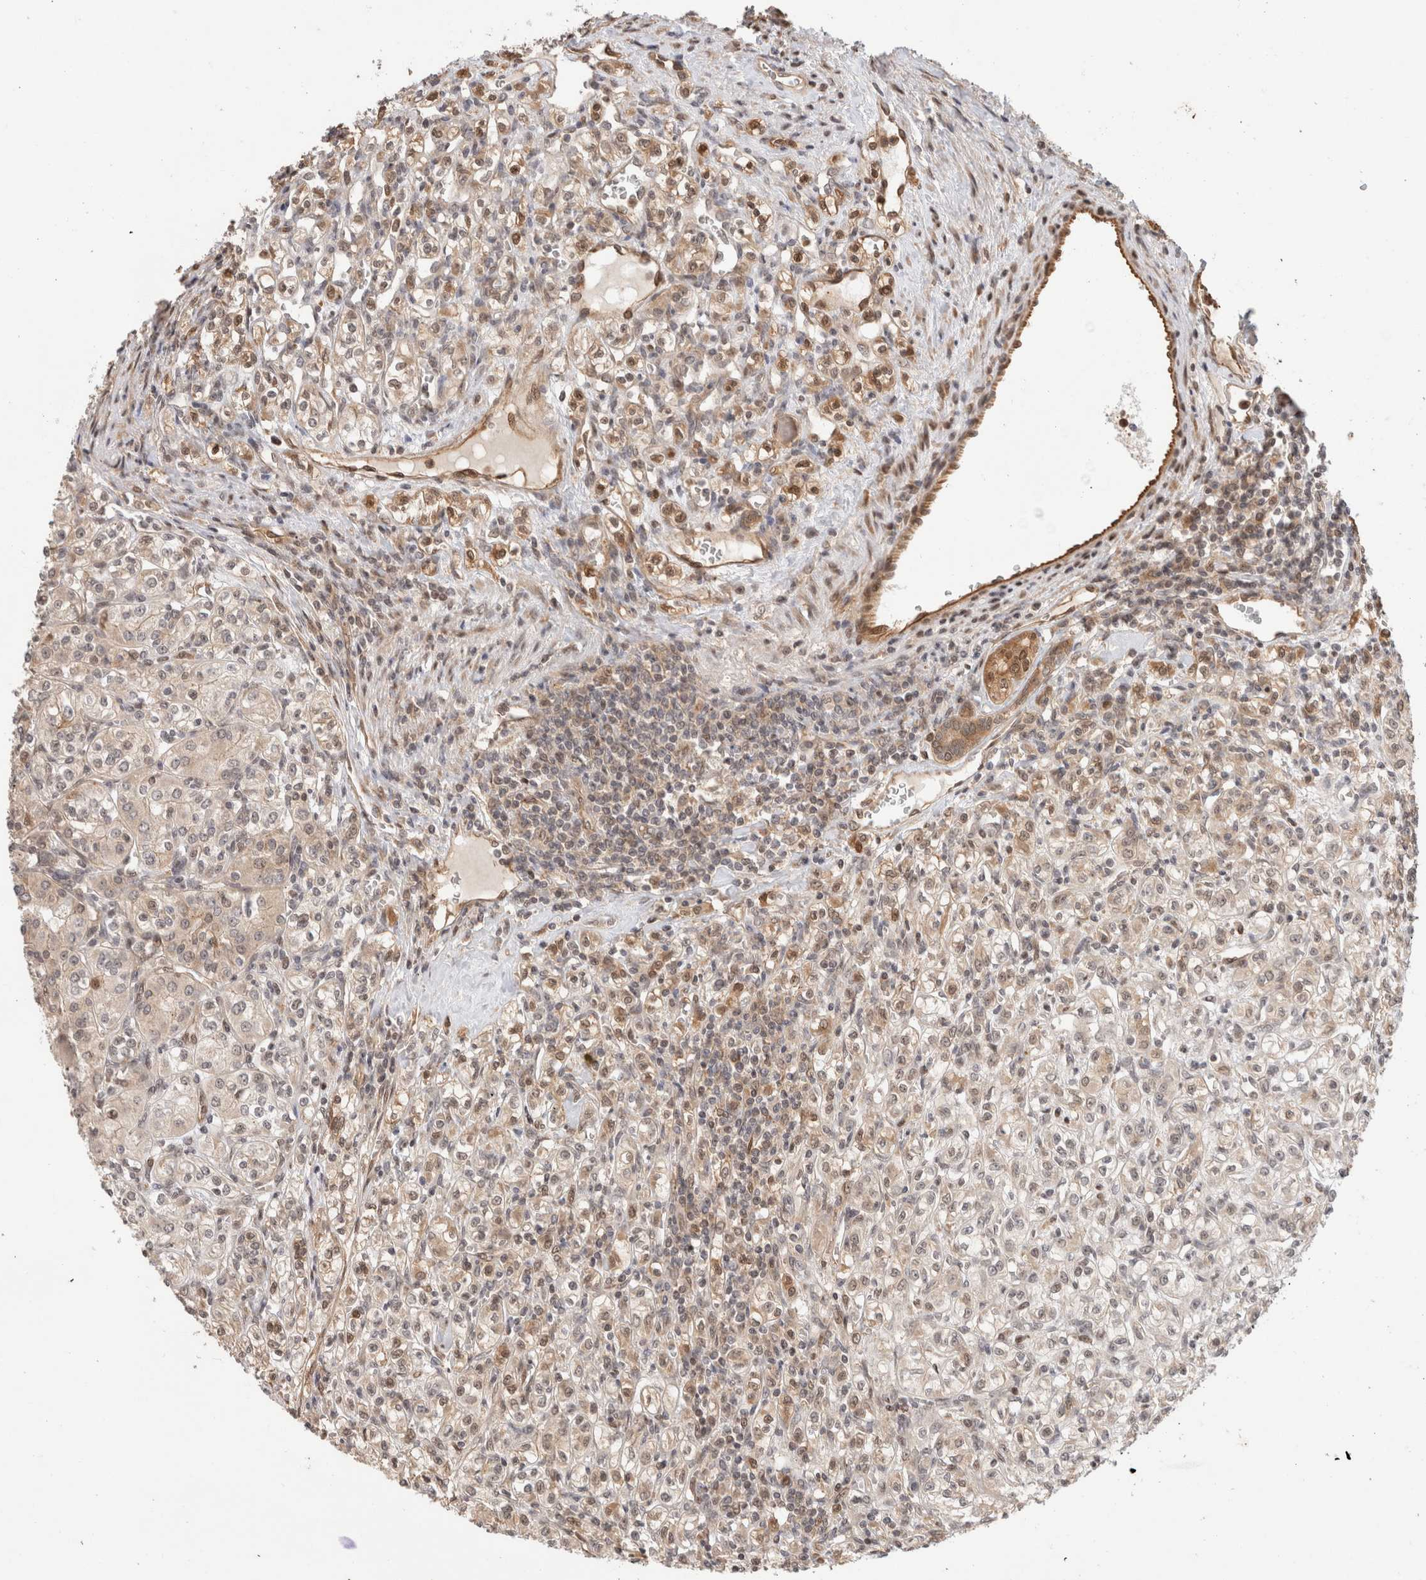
{"staining": {"intensity": "moderate", "quantity": "<25%", "location": "cytoplasmic/membranous,nuclear"}, "tissue": "renal cancer", "cell_type": "Tumor cells", "image_type": "cancer", "snomed": [{"axis": "morphology", "description": "Adenocarcinoma, NOS"}, {"axis": "topography", "description": "Kidney"}], "caption": "Renal cancer stained with a protein marker reveals moderate staining in tumor cells.", "gene": "OTUD6B", "patient": {"sex": "male", "age": 77}}